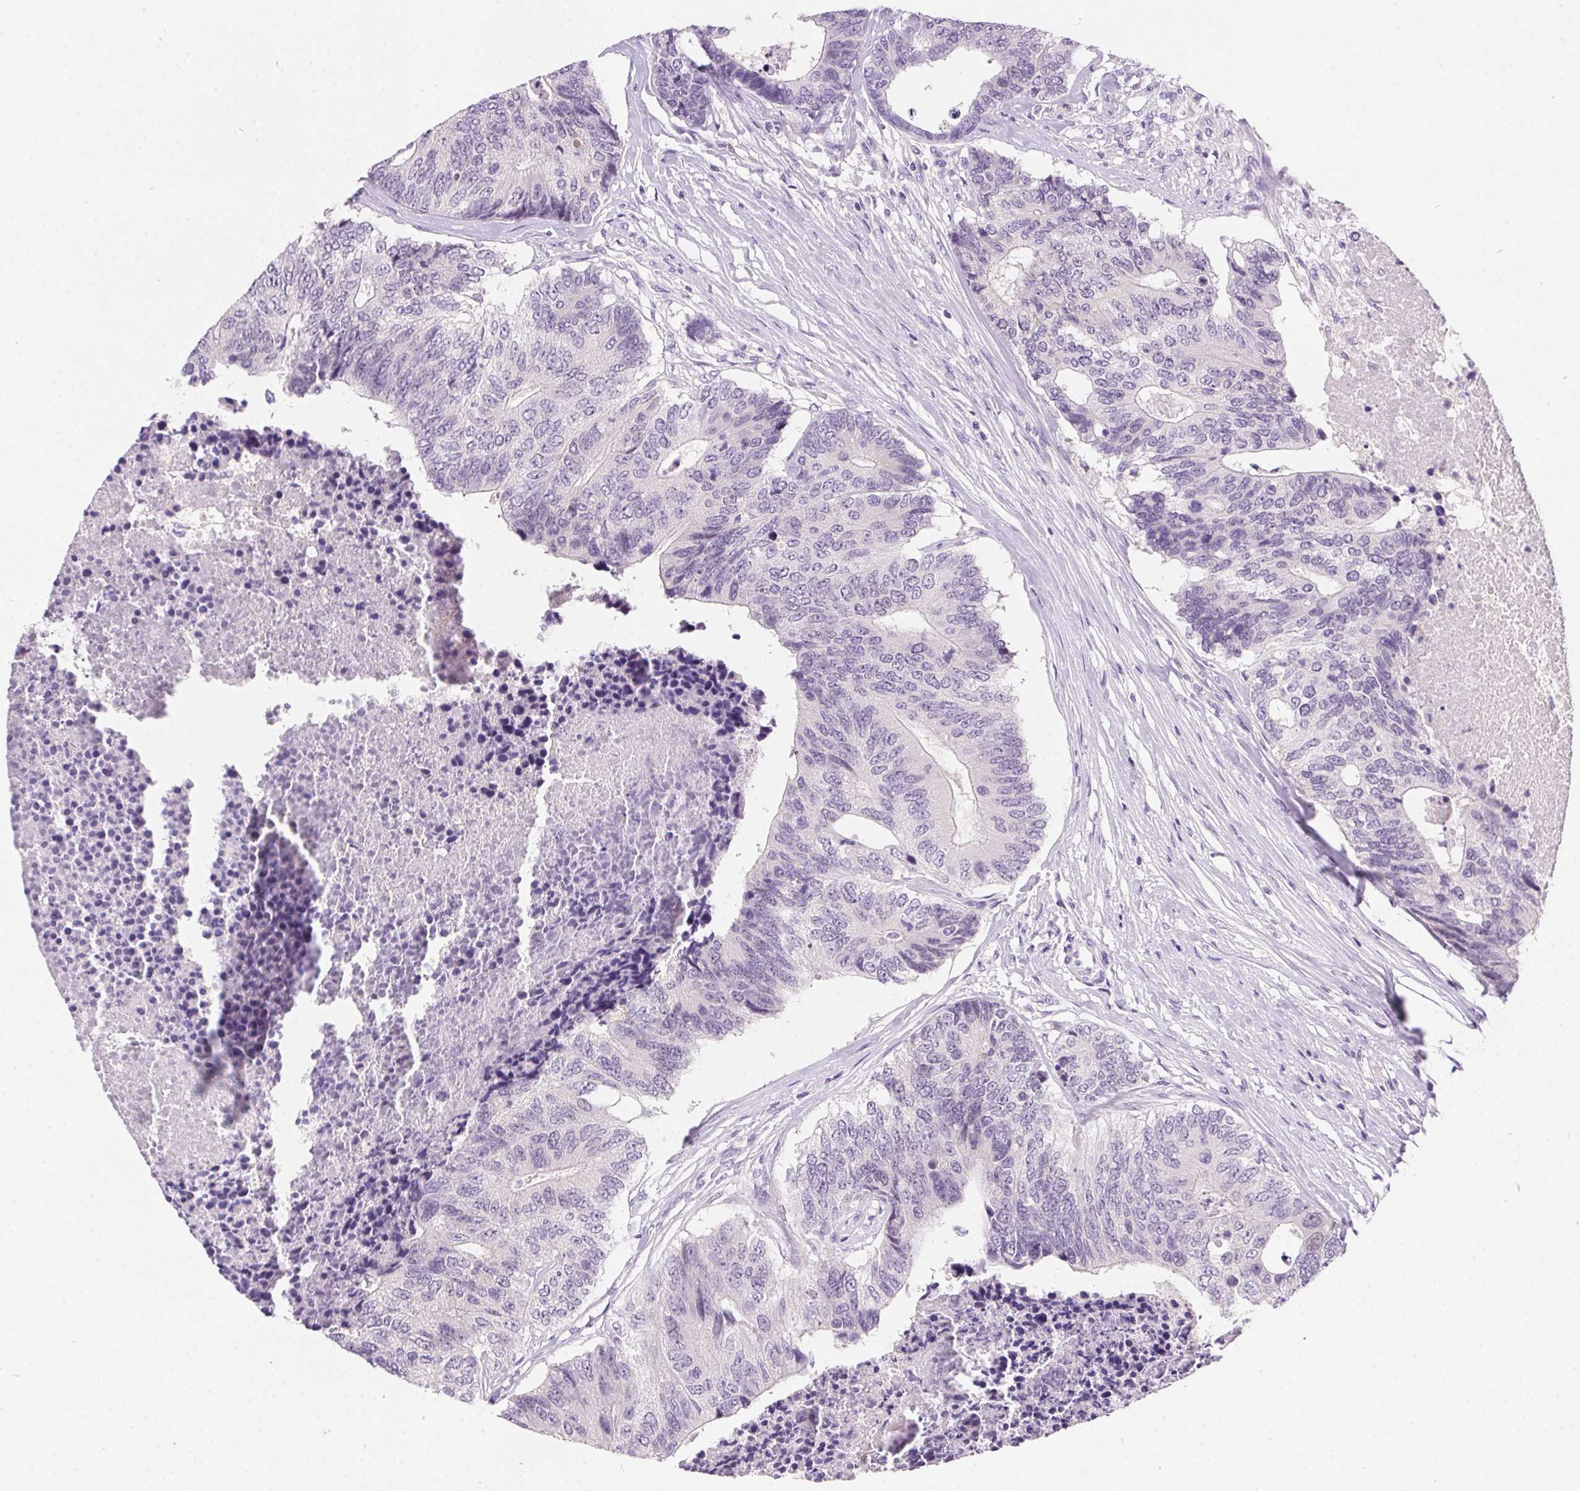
{"staining": {"intensity": "negative", "quantity": "none", "location": "none"}, "tissue": "colorectal cancer", "cell_type": "Tumor cells", "image_type": "cancer", "snomed": [{"axis": "morphology", "description": "Adenocarcinoma, NOS"}, {"axis": "topography", "description": "Colon"}], "caption": "Adenocarcinoma (colorectal) was stained to show a protein in brown. There is no significant staining in tumor cells.", "gene": "SSTR4", "patient": {"sex": "female", "age": 67}}